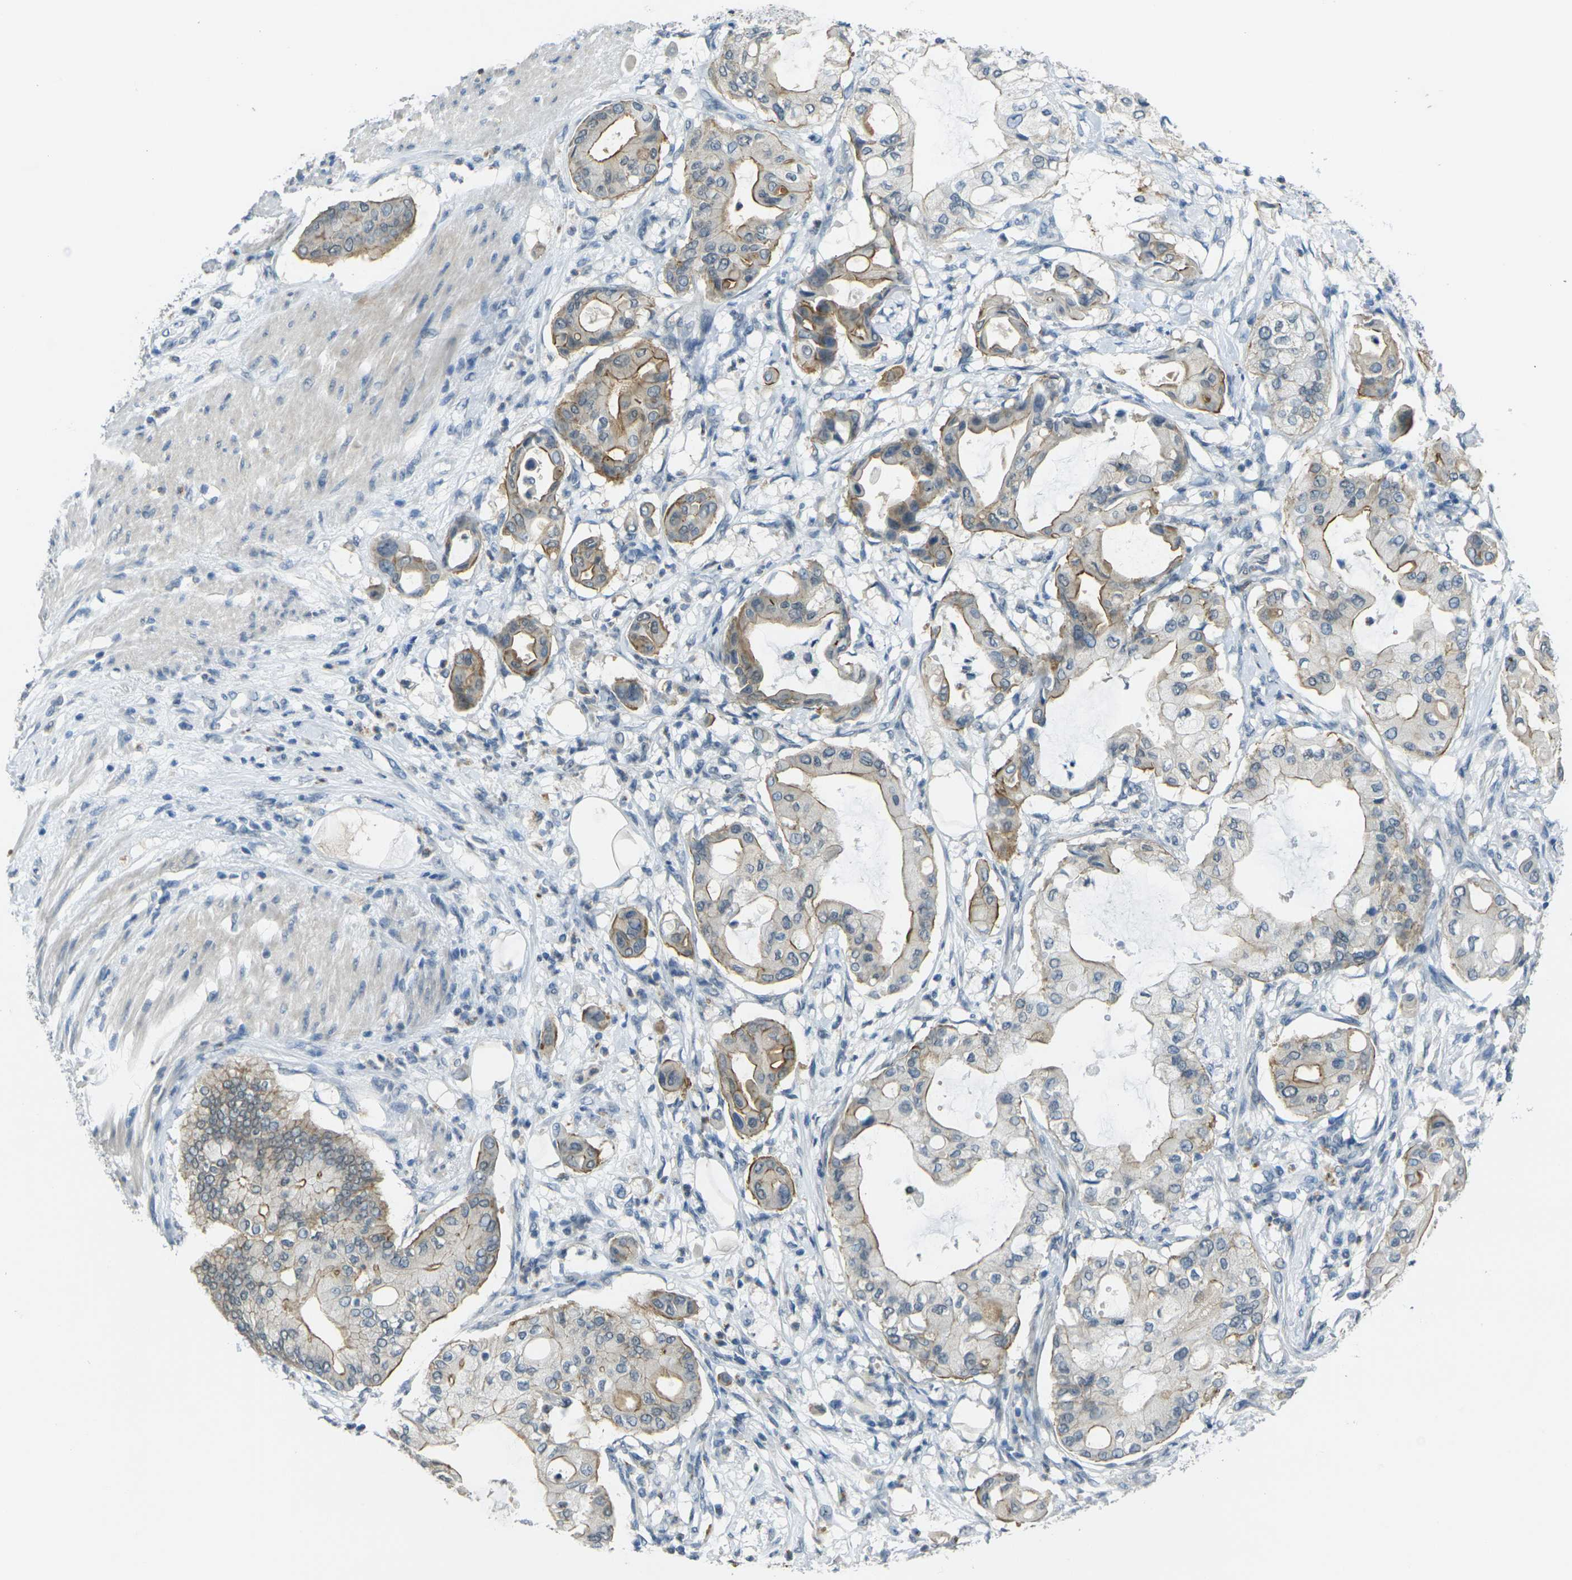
{"staining": {"intensity": "moderate", "quantity": "25%-75%", "location": "cytoplasmic/membranous"}, "tissue": "pancreatic cancer", "cell_type": "Tumor cells", "image_type": "cancer", "snomed": [{"axis": "morphology", "description": "Adenocarcinoma, NOS"}, {"axis": "morphology", "description": "Adenocarcinoma, metastatic, NOS"}, {"axis": "topography", "description": "Lymph node"}, {"axis": "topography", "description": "Pancreas"}, {"axis": "topography", "description": "Duodenum"}], "caption": "Human pancreatic adenocarcinoma stained for a protein (brown) demonstrates moderate cytoplasmic/membranous positive expression in approximately 25%-75% of tumor cells.", "gene": "SPTBN2", "patient": {"sex": "female", "age": 64}}